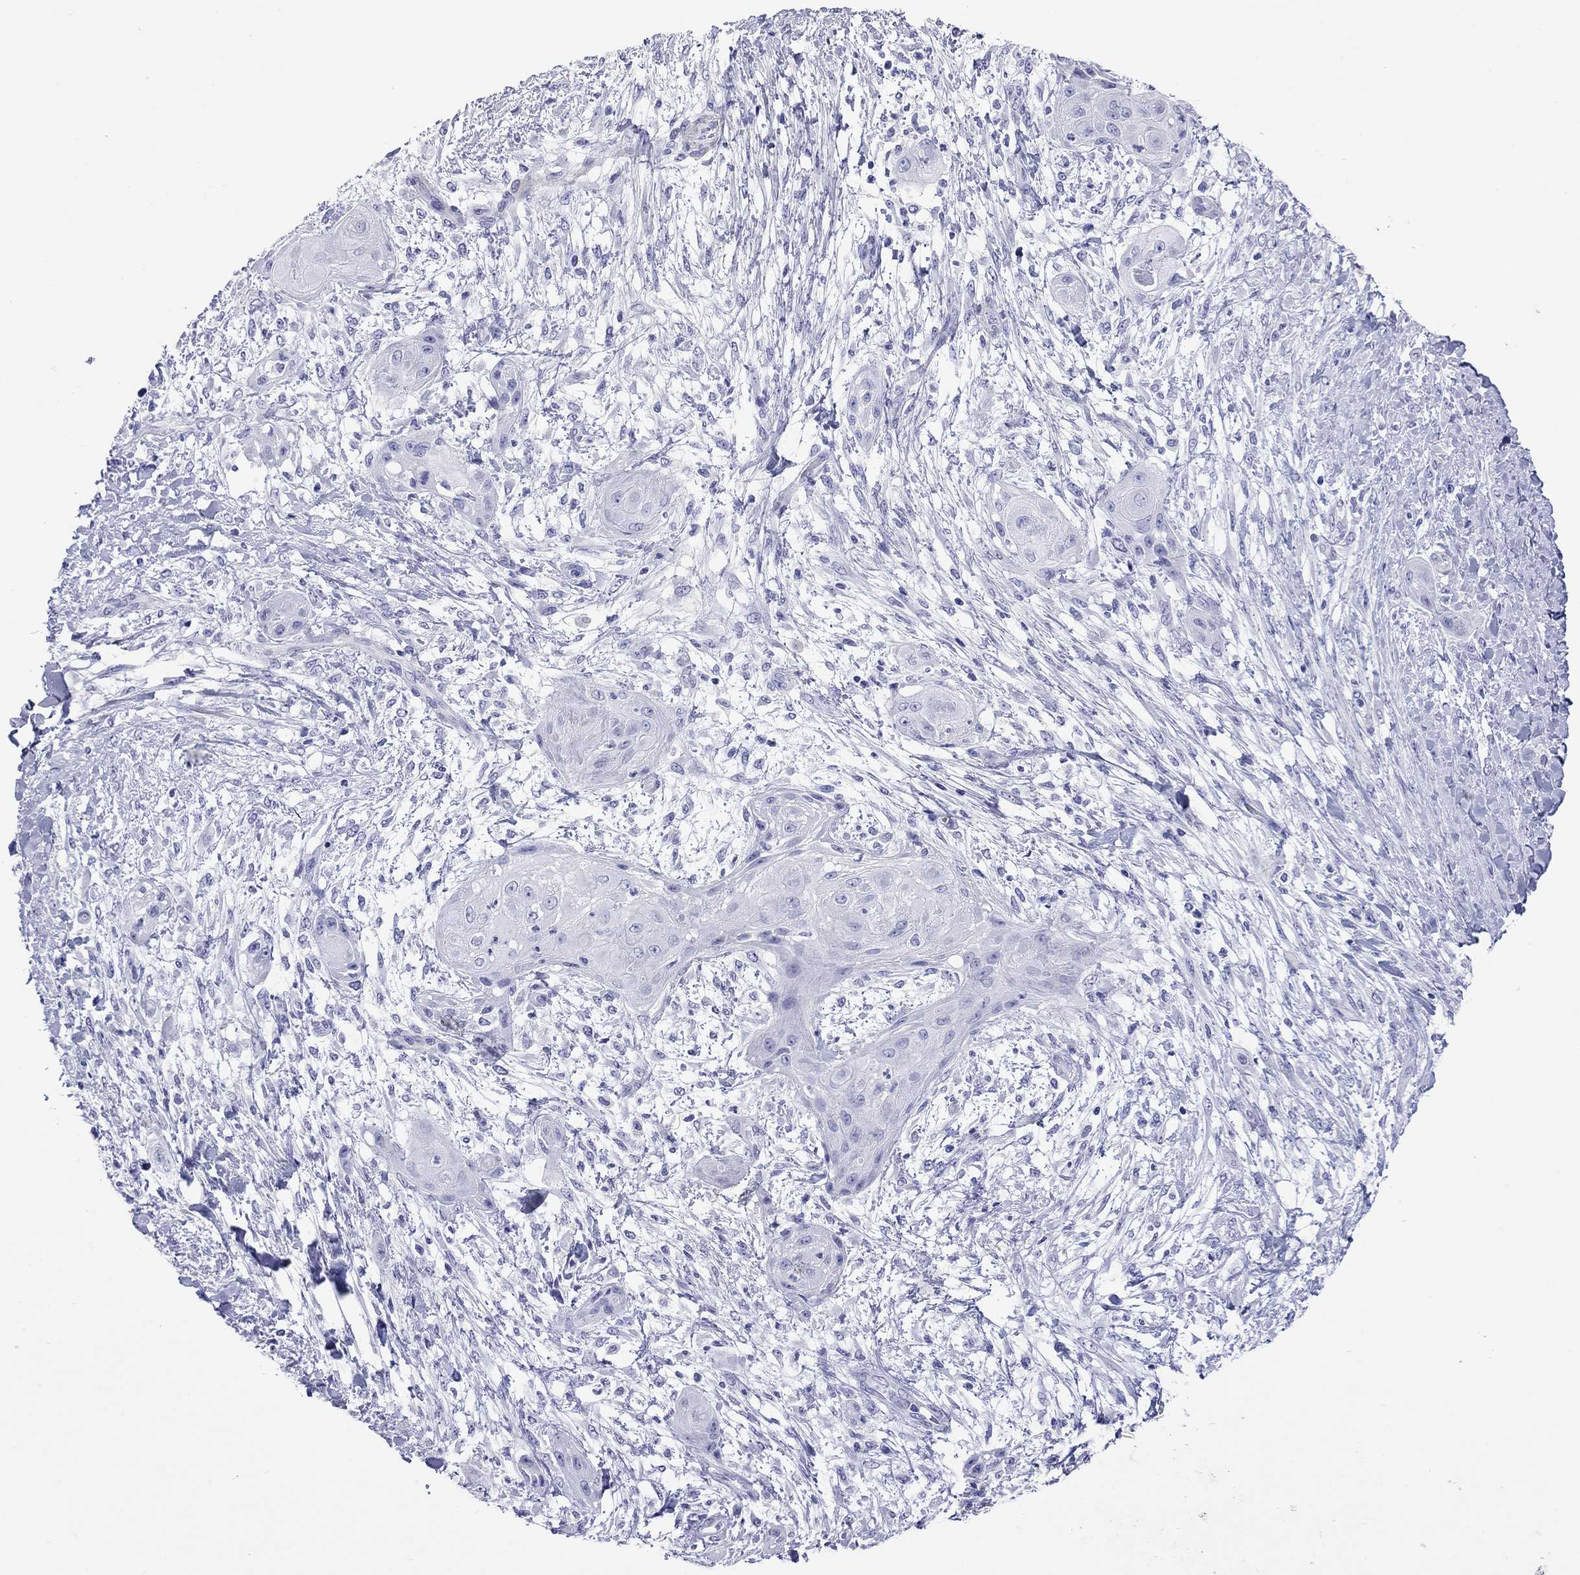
{"staining": {"intensity": "negative", "quantity": "none", "location": "none"}, "tissue": "skin cancer", "cell_type": "Tumor cells", "image_type": "cancer", "snomed": [{"axis": "morphology", "description": "Squamous cell carcinoma, NOS"}, {"axis": "topography", "description": "Skin"}], "caption": "Protein analysis of skin cancer exhibits no significant positivity in tumor cells. (DAB (3,3'-diaminobenzidine) immunohistochemistry (IHC) with hematoxylin counter stain).", "gene": "KIAA2012", "patient": {"sex": "male", "age": 62}}